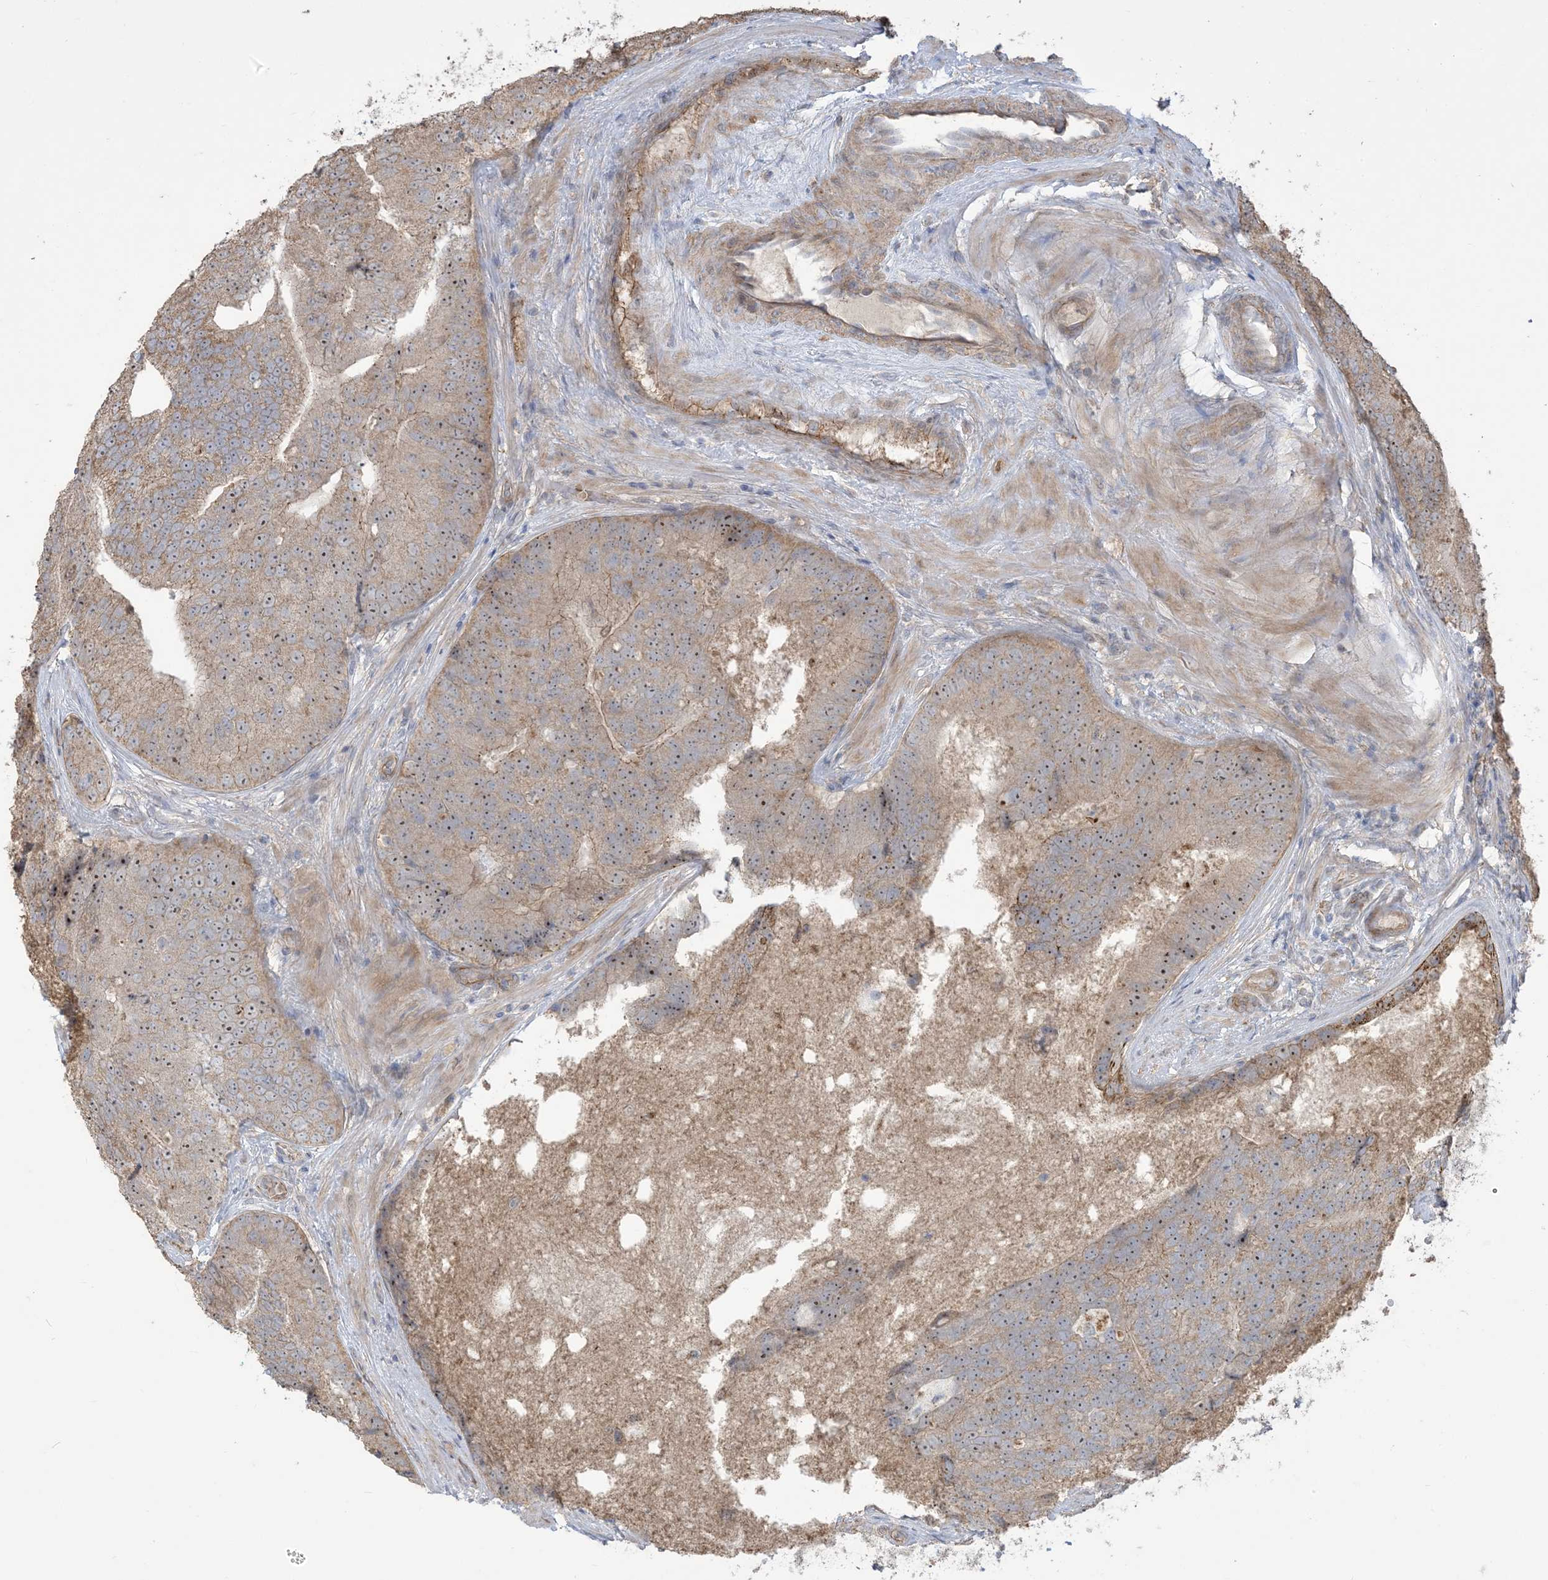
{"staining": {"intensity": "moderate", "quantity": "25%-75%", "location": "nuclear"}, "tissue": "prostate cancer", "cell_type": "Tumor cells", "image_type": "cancer", "snomed": [{"axis": "morphology", "description": "Adenocarcinoma, High grade"}, {"axis": "topography", "description": "Prostate"}], "caption": "Prostate cancer (adenocarcinoma (high-grade)) stained for a protein exhibits moderate nuclear positivity in tumor cells.", "gene": "KLHL18", "patient": {"sex": "male", "age": 70}}